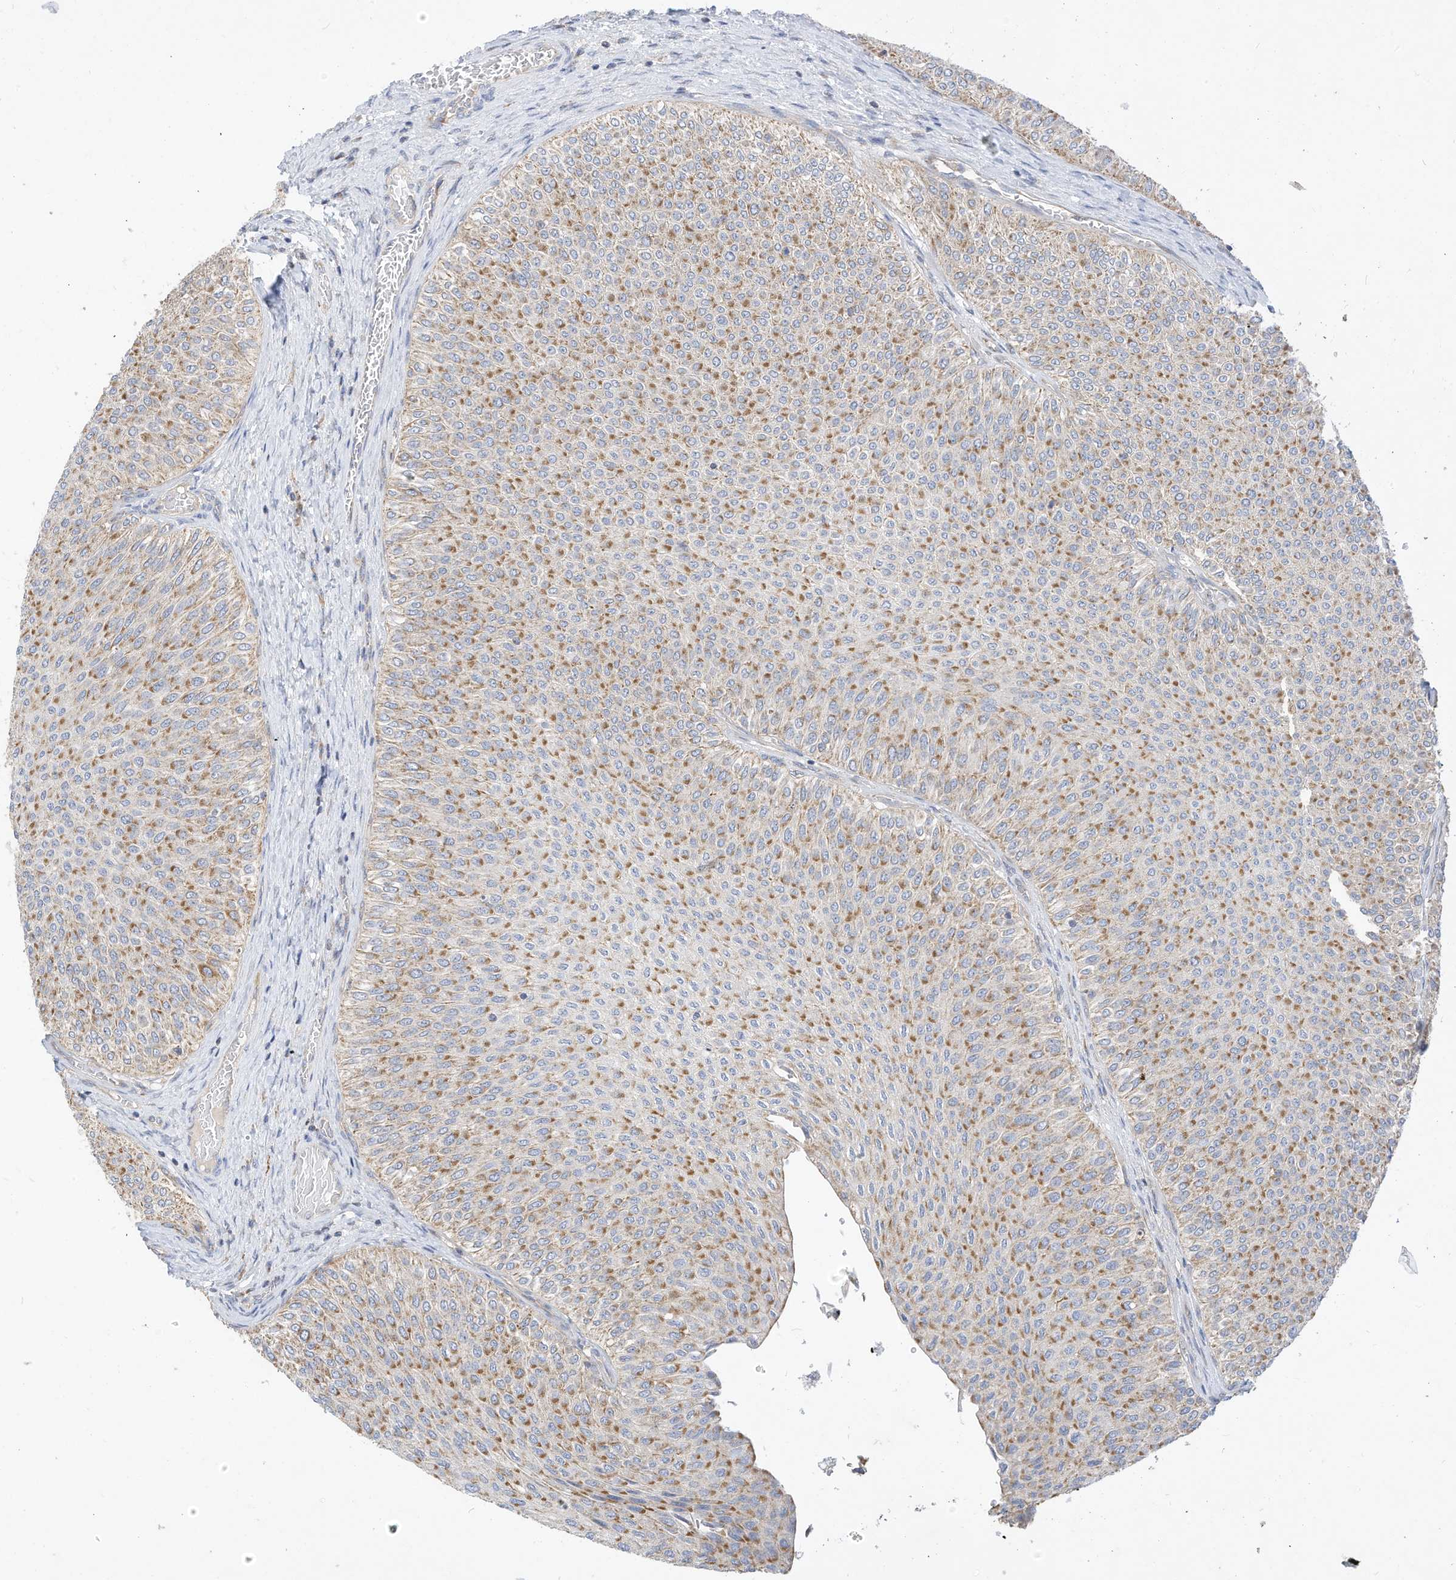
{"staining": {"intensity": "moderate", "quantity": ">75%", "location": "cytoplasmic/membranous"}, "tissue": "urothelial cancer", "cell_type": "Tumor cells", "image_type": "cancer", "snomed": [{"axis": "morphology", "description": "Urothelial carcinoma, Low grade"}, {"axis": "topography", "description": "Urinary bladder"}], "caption": "Protein staining by IHC demonstrates moderate cytoplasmic/membranous positivity in approximately >75% of tumor cells in low-grade urothelial carcinoma.", "gene": "RHOH", "patient": {"sex": "male", "age": 78}}